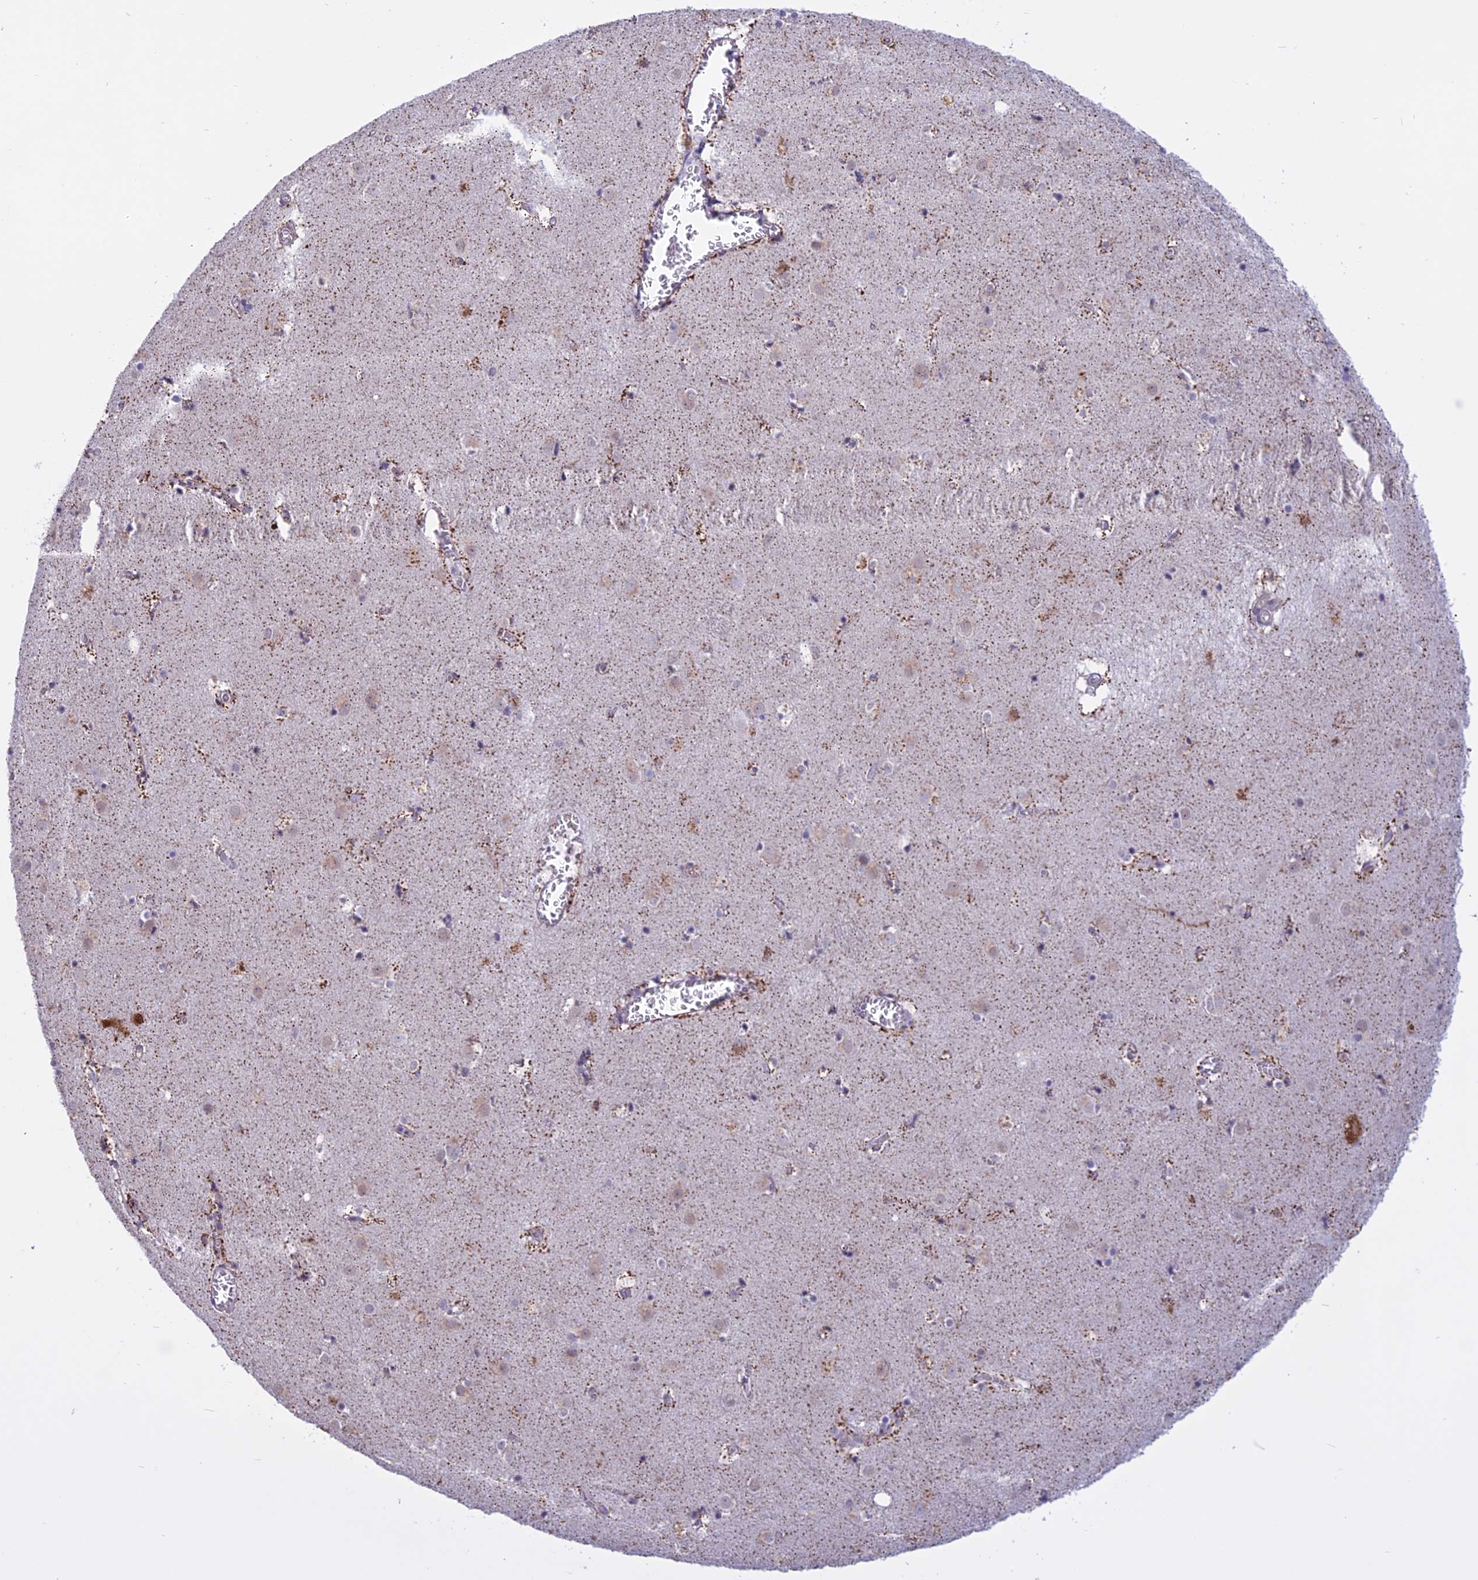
{"staining": {"intensity": "negative", "quantity": "none", "location": "none"}, "tissue": "caudate", "cell_type": "Glial cells", "image_type": "normal", "snomed": [{"axis": "morphology", "description": "Normal tissue, NOS"}, {"axis": "topography", "description": "Lateral ventricle wall"}], "caption": "There is no significant expression in glial cells of caudate. Nuclei are stained in blue.", "gene": "SPHKAP", "patient": {"sex": "male", "age": 70}}